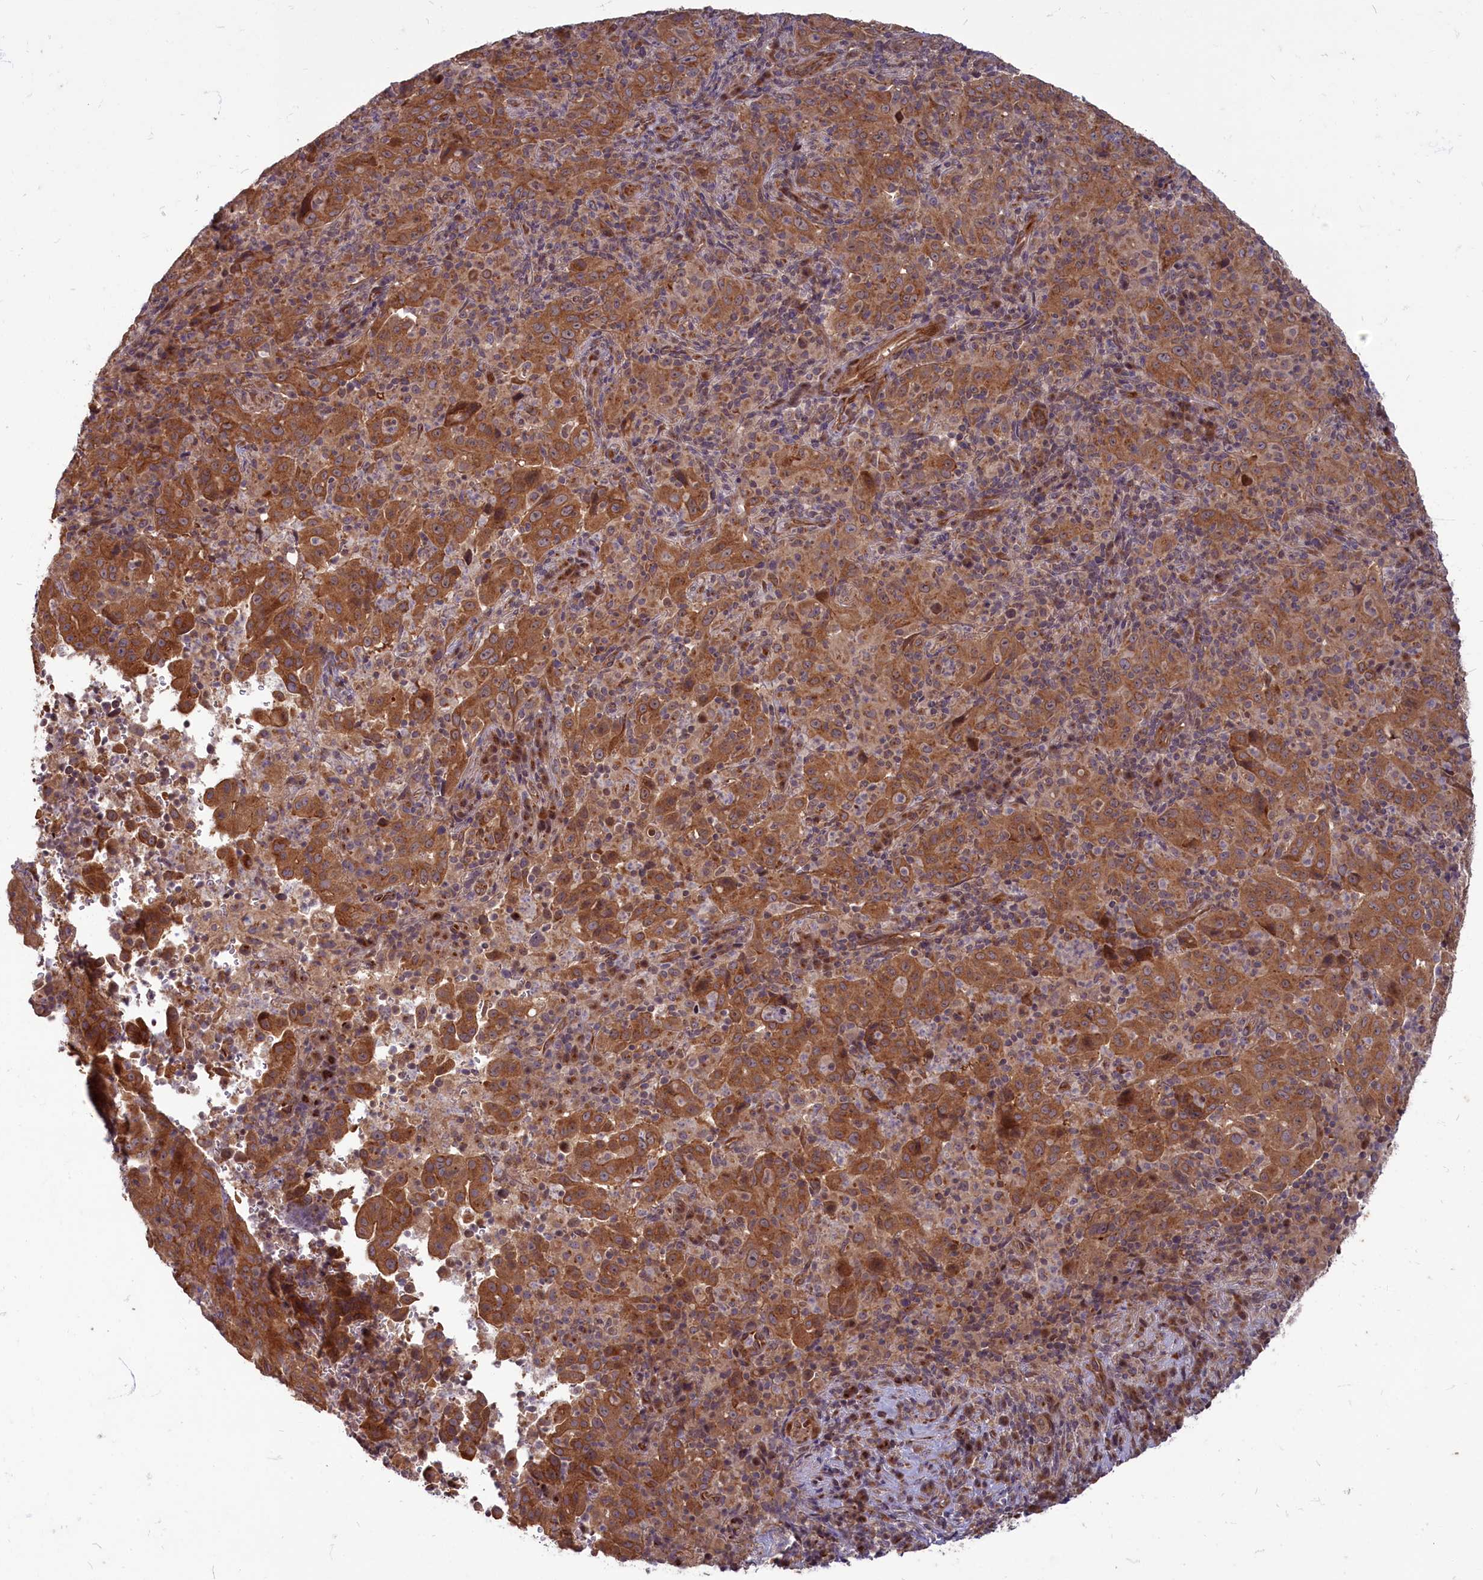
{"staining": {"intensity": "strong", "quantity": ">75%", "location": "cytoplasmic/membranous"}, "tissue": "pancreatic cancer", "cell_type": "Tumor cells", "image_type": "cancer", "snomed": [{"axis": "morphology", "description": "Adenocarcinoma, NOS"}, {"axis": "topography", "description": "Pancreas"}], "caption": "This photomicrograph reveals pancreatic cancer stained with IHC to label a protein in brown. The cytoplasmic/membranous of tumor cells show strong positivity for the protein. Nuclei are counter-stained blue.", "gene": "MYCBP", "patient": {"sex": "male", "age": 63}}